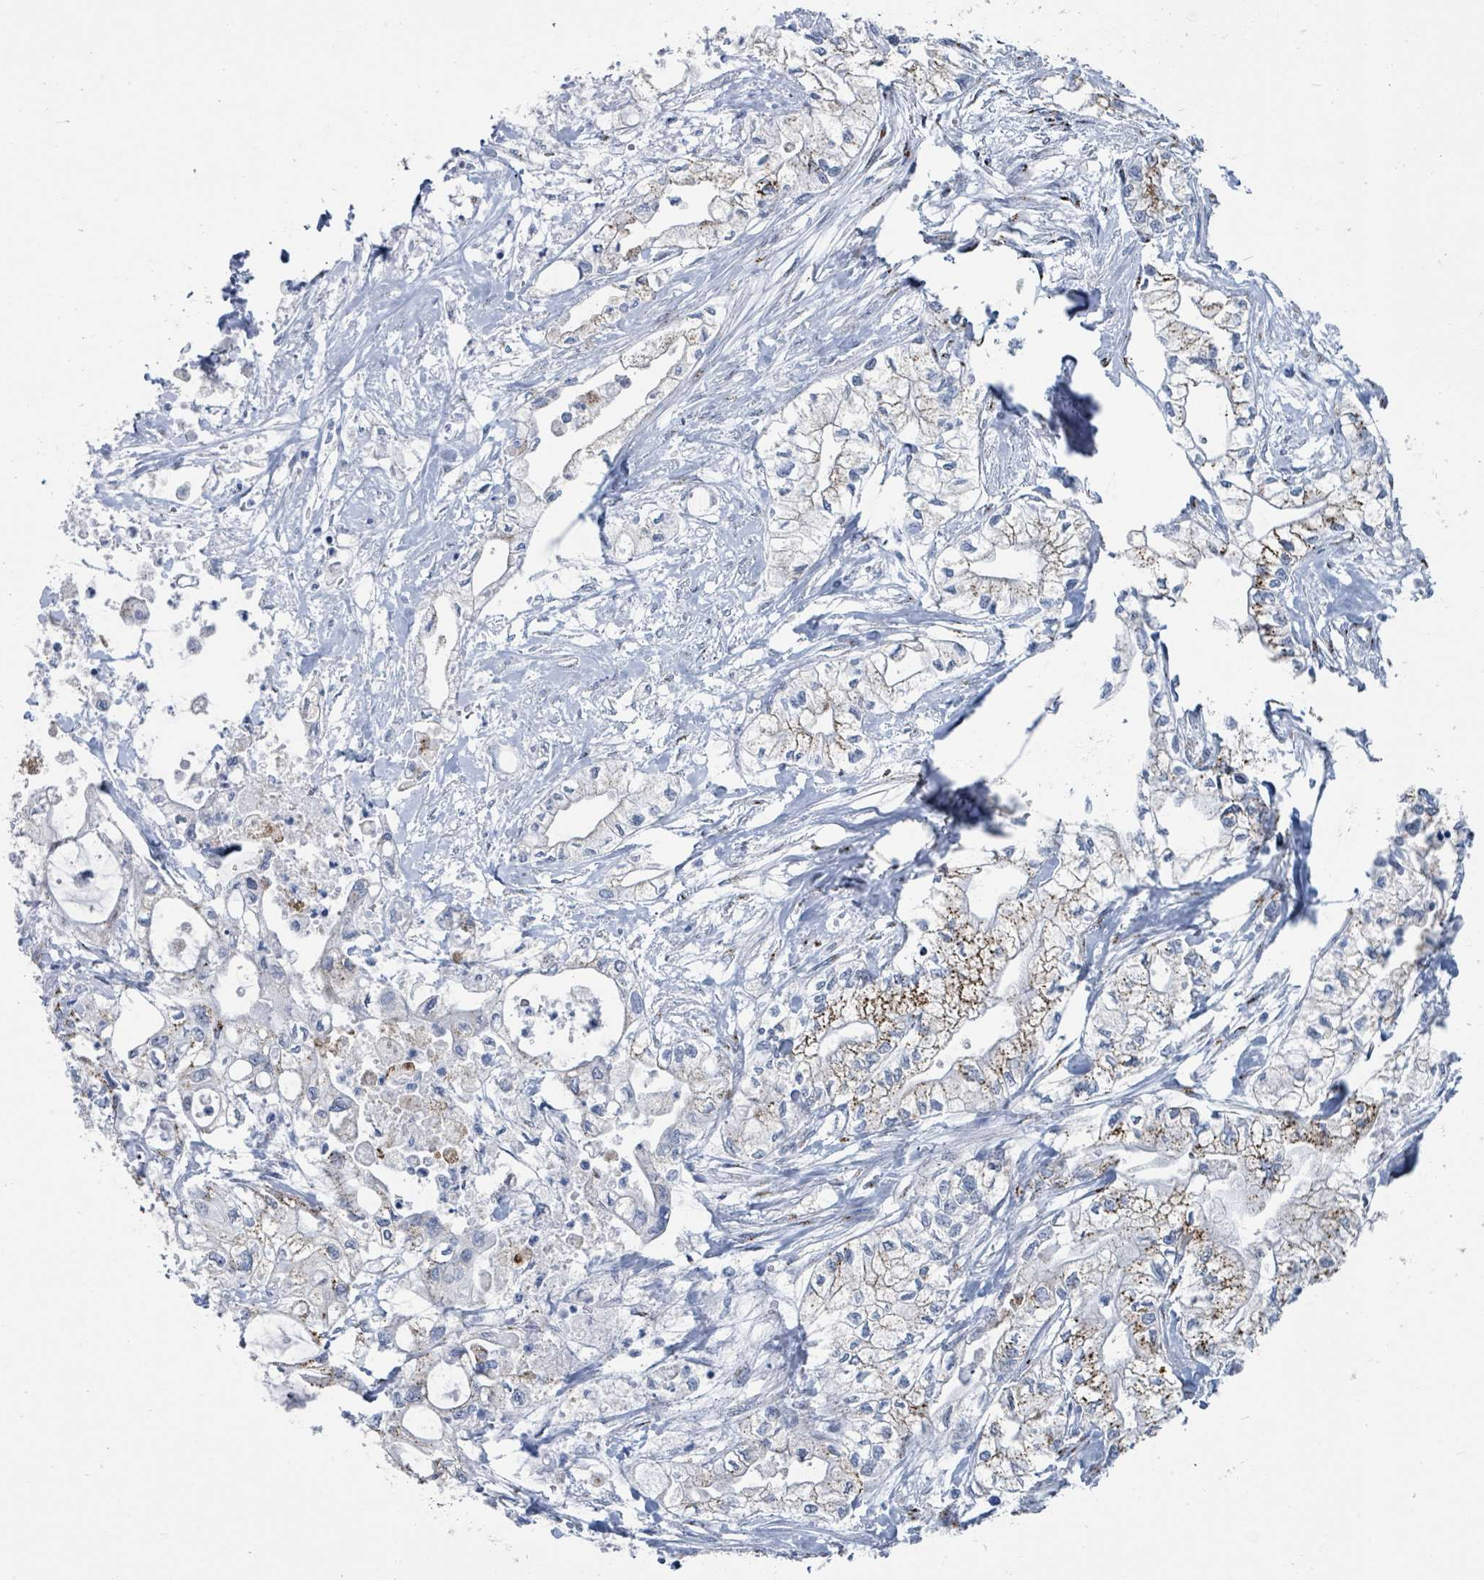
{"staining": {"intensity": "moderate", "quantity": "<25%", "location": "cytoplasmic/membranous"}, "tissue": "pancreatic cancer", "cell_type": "Tumor cells", "image_type": "cancer", "snomed": [{"axis": "morphology", "description": "Adenocarcinoma, NOS"}, {"axis": "topography", "description": "Pancreas"}], "caption": "Immunohistochemistry (IHC) micrograph of human pancreatic cancer stained for a protein (brown), which reveals low levels of moderate cytoplasmic/membranous positivity in approximately <25% of tumor cells.", "gene": "DCAF5", "patient": {"sex": "male", "age": 79}}